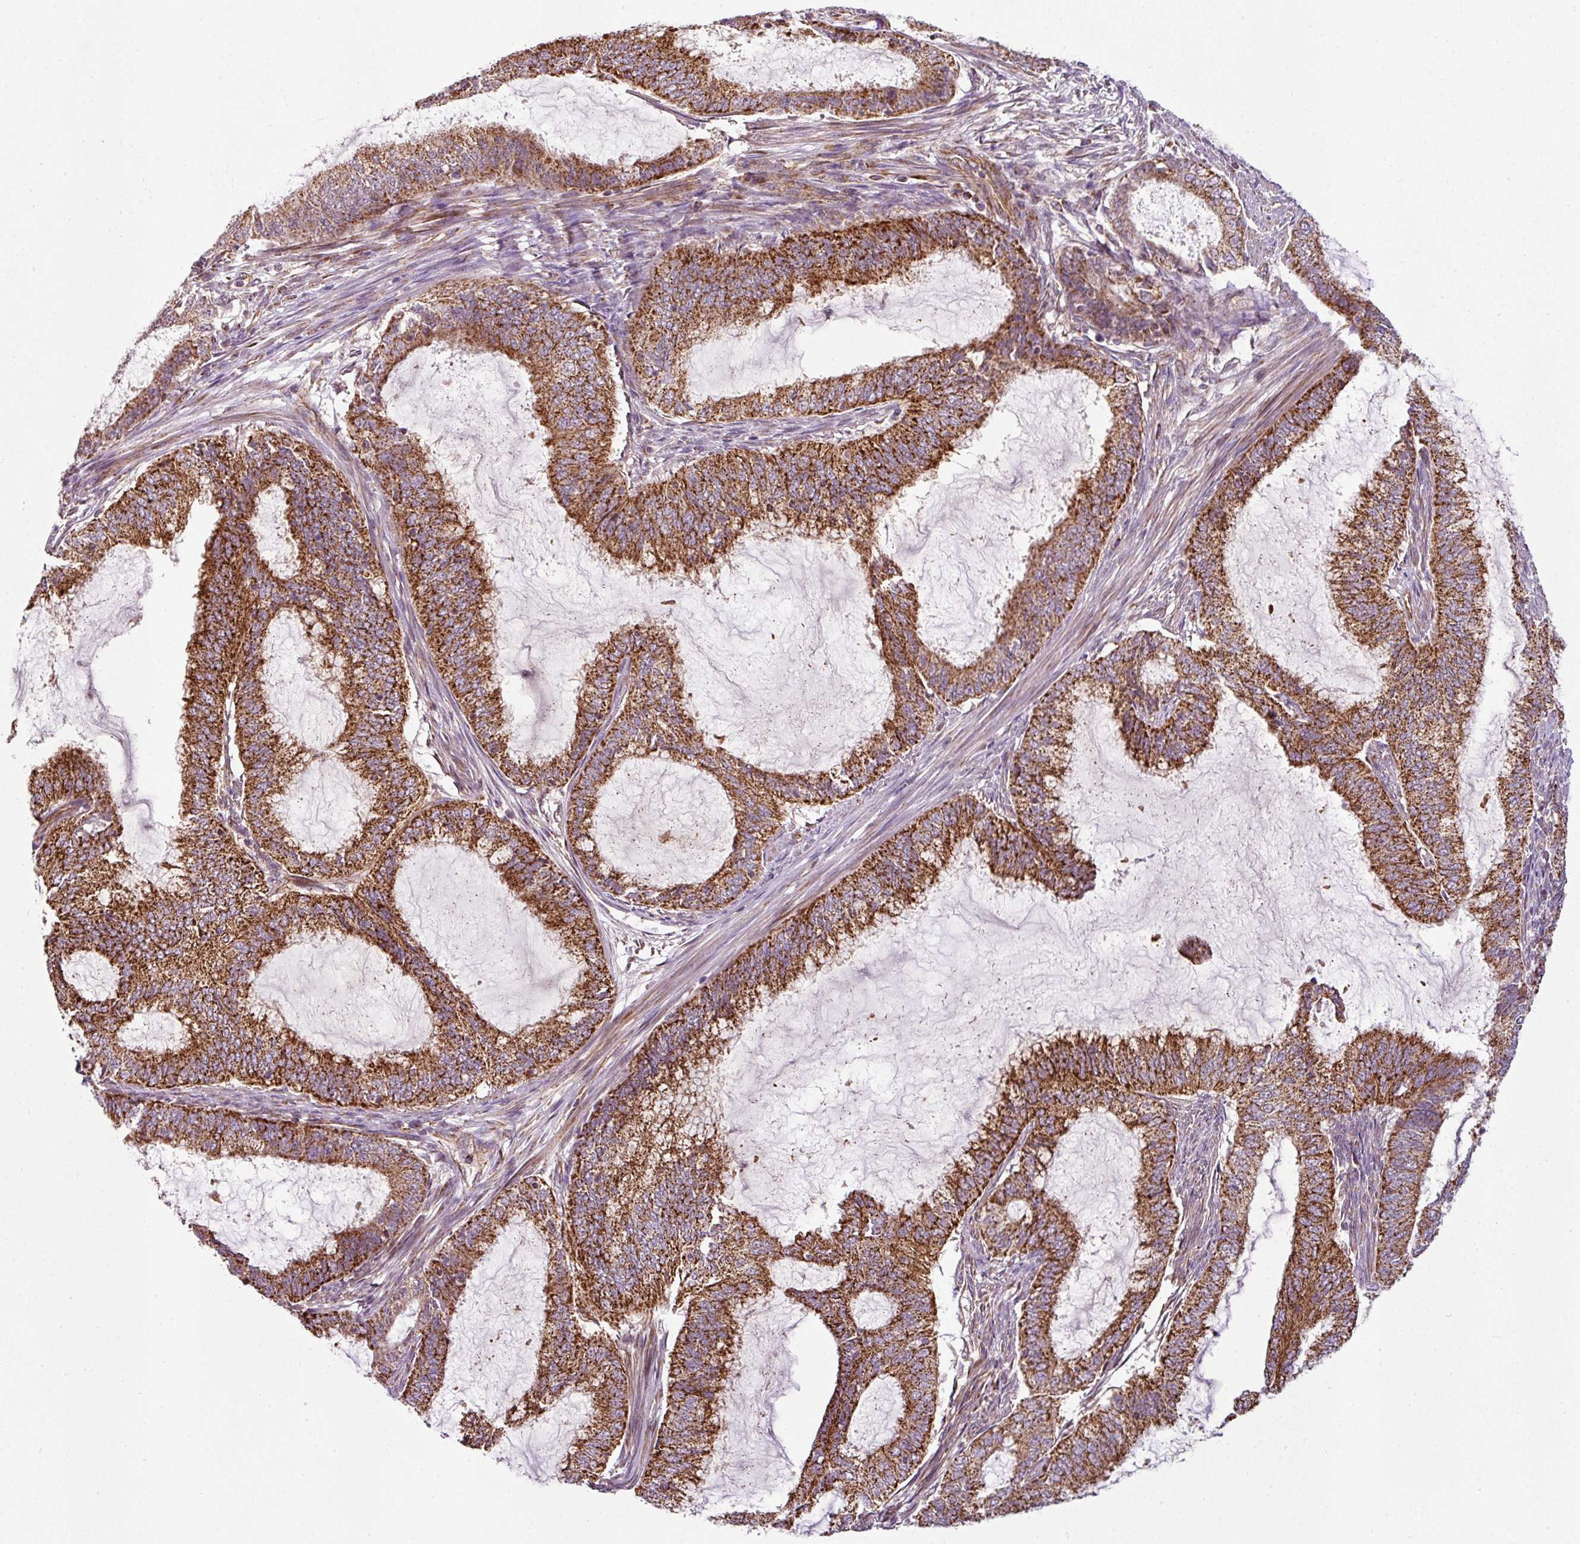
{"staining": {"intensity": "strong", "quantity": ">75%", "location": "cytoplasmic/membranous"}, "tissue": "endometrial cancer", "cell_type": "Tumor cells", "image_type": "cancer", "snomed": [{"axis": "morphology", "description": "Adenocarcinoma, NOS"}, {"axis": "topography", "description": "Endometrium"}], "caption": "Endometrial cancer (adenocarcinoma) stained with immunohistochemistry displays strong cytoplasmic/membranous expression in about >75% of tumor cells.", "gene": "PRELID3B", "patient": {"sex": "female", "age": 51}}